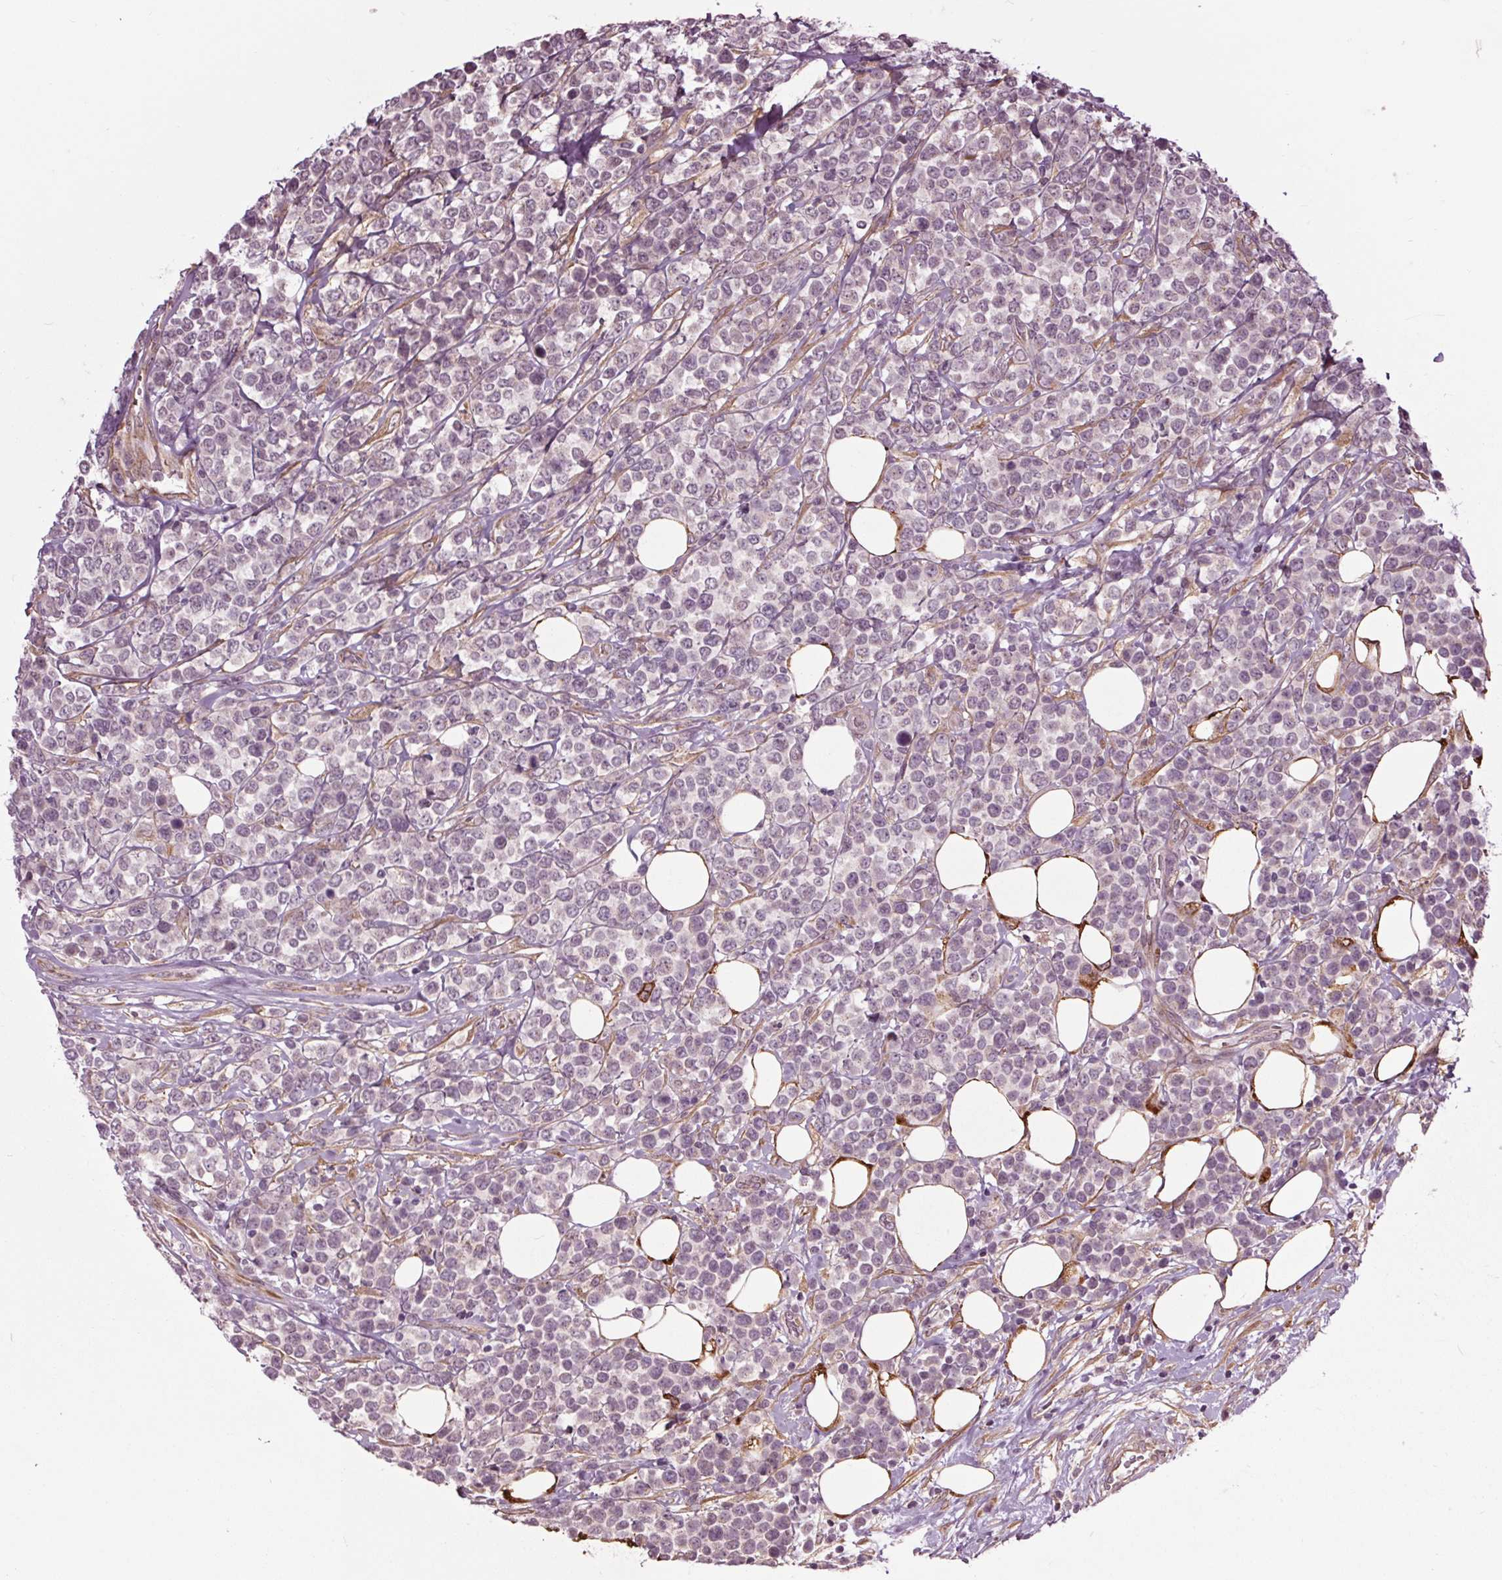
{"staining": {"intensity": "negative", "quantity": "none", "location": "none"}, "tissue": "lymphoma", "cell_type": "Tumor cells", "image_type": "cancer", "snomed": [{"axis": "morphology", "description": "Malignant lymphoma, non-Hodgkin's type, High grade"}, {"axis": "topography", "description": "Soft tissue"}], "caption": "The photomicrograph exhibits no significant positivity in tumor cells of lymphoma.", "gene": "HAUS5", "patient": {"sex": "female", "age": 56}}